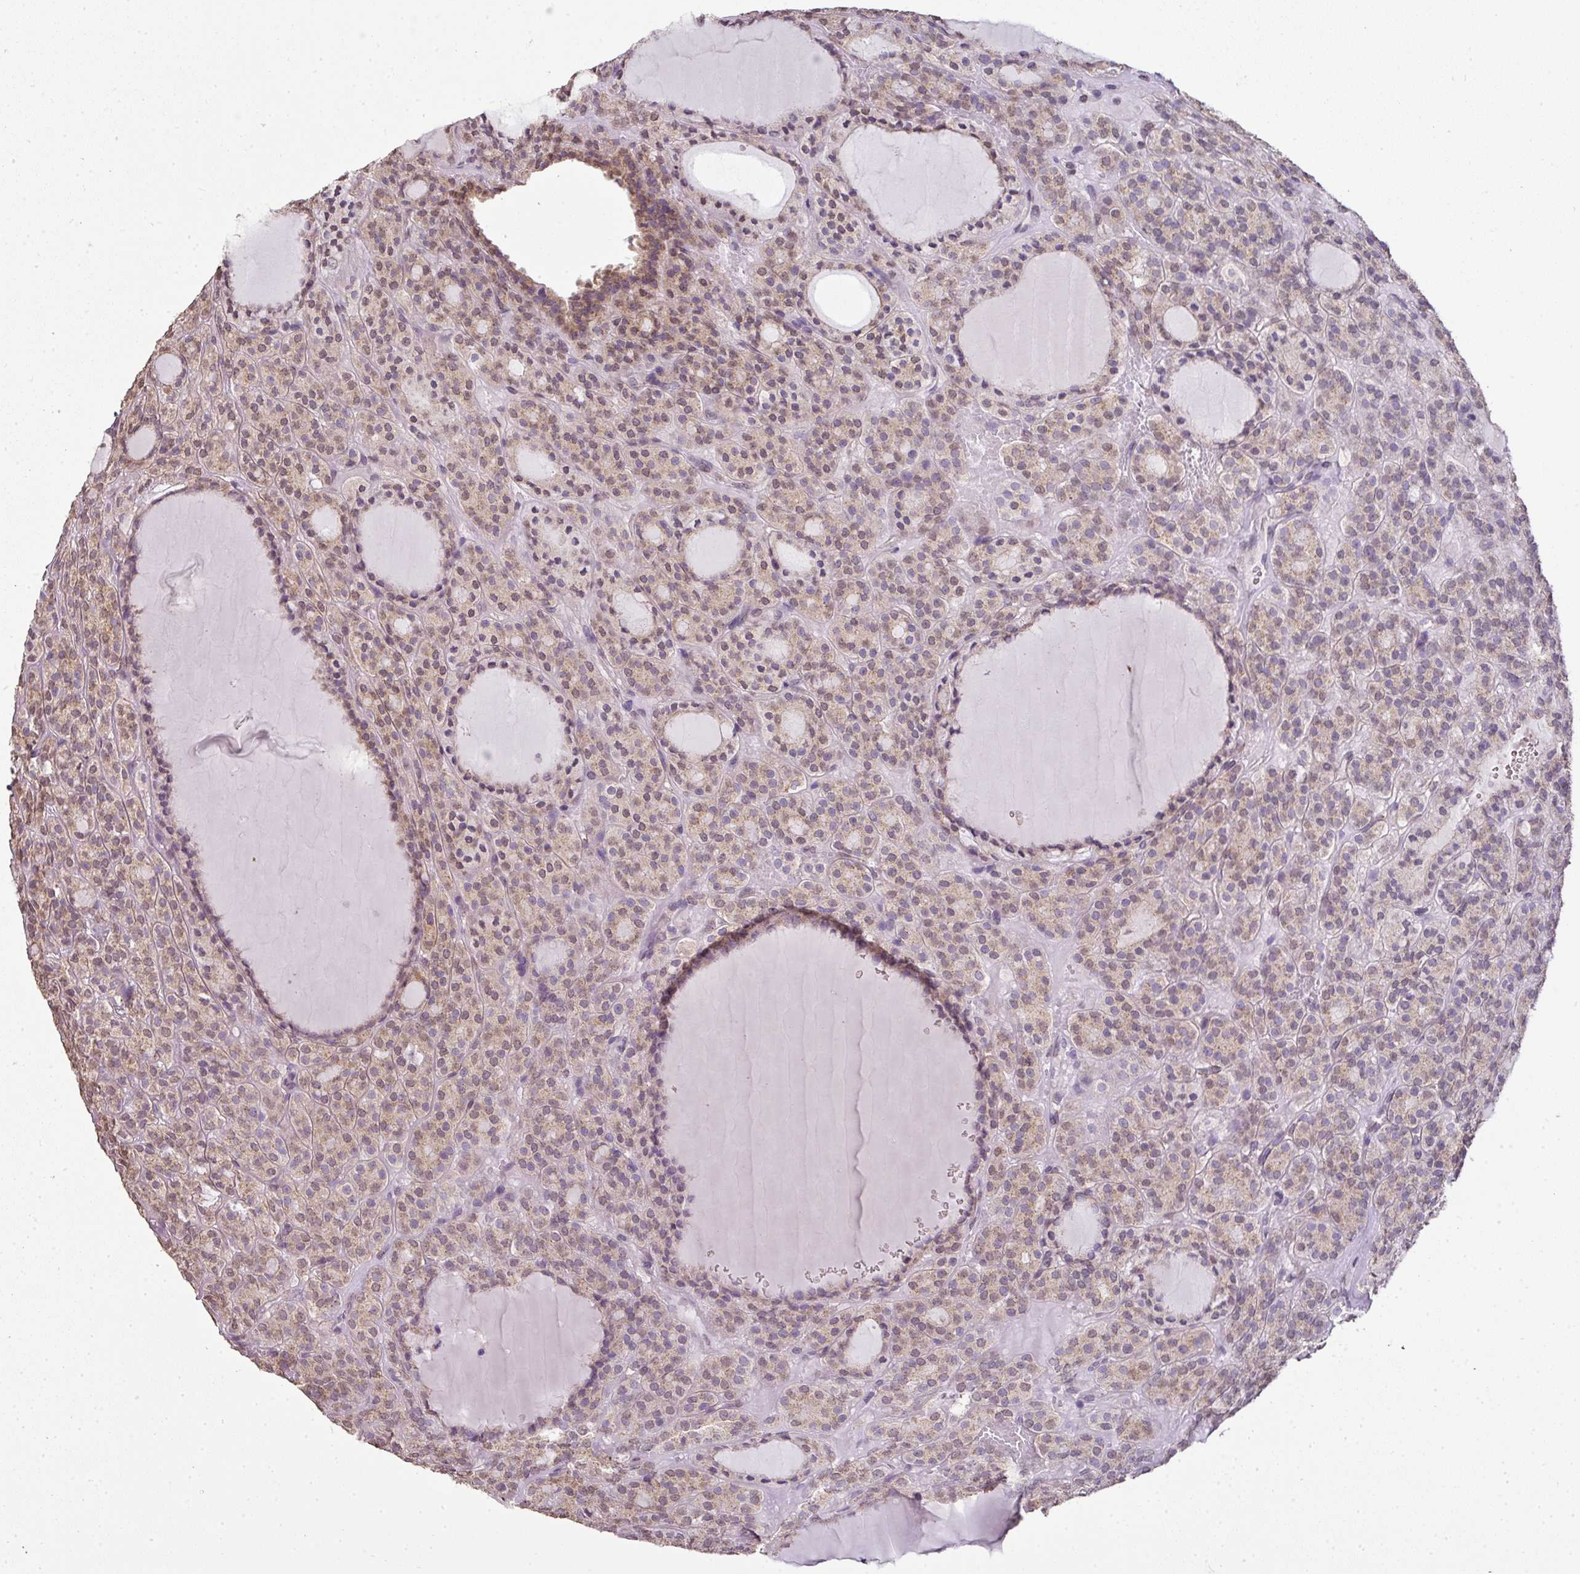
{"staining": {"intensity": "moderate", "quantity": ">75%", "location": "cytoplasmic/membranous,nuclear"}, "tissue": "thyroid cancer", "cell_type": "Tumor cells", "image_type": "cancer", "snomed": [{"axis": "morphology", "description": "Follicular adenoma carcinoma, NOS"}, {"axis": "topography", "description": "Thyroid gland"}], "caption": "Follicular adenoma carcinoma (thyroid) stained with a brown dye exhibits moderate cytoplasmic/membranous and nuclear positive positivity in approximately >75% of tumor cells.", "gene": "JPH2", "patient": {"sex": "female", "age": 63}}